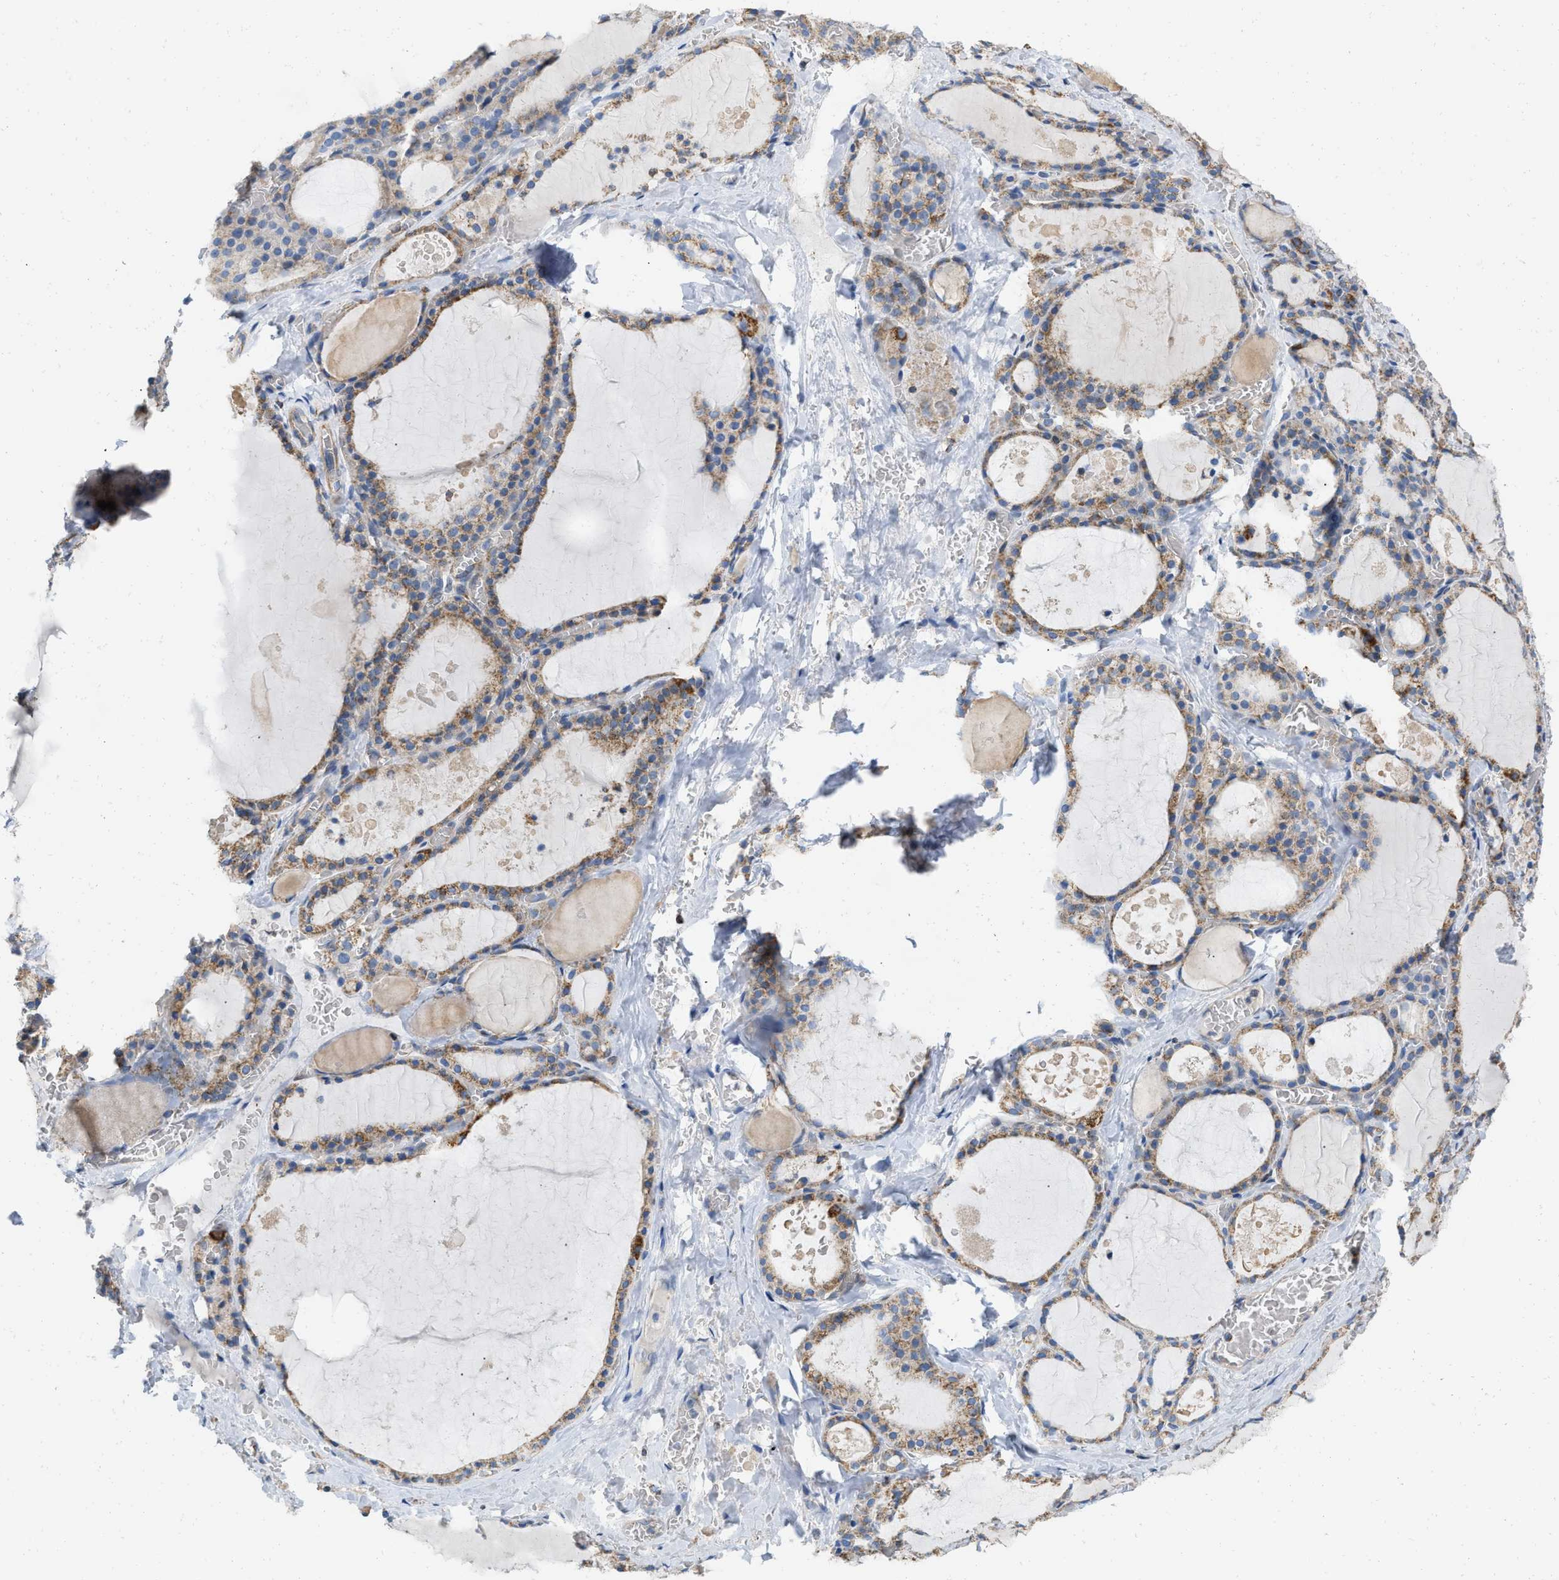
{"staining": {"intensity": "moderate", "quantity": ">75%", "location": "cytoplasmic/membranous"}, "tissue": "thyroid gland", "cell_type": "Glandular cells", "image_type": "normal", "snomed": [{"axis": "morphology", "description": "Normal tissue, NOS"}, {"axis": "topography", "description": "Thyroid gland"}], "caption": "DAB (3,3'-diaminobenzidine) immunohistochemical staining of normal thyroid gland shows moderate cytoplasmic/membranous protein positivity in approximately >75% of glandular cells. (DAB (3,3'-diaminobenzidine) = brown stain, brightfield microscopy at high magnification).", "gene": "GRB10", "patient": {"sex": "male", "age": 56}}